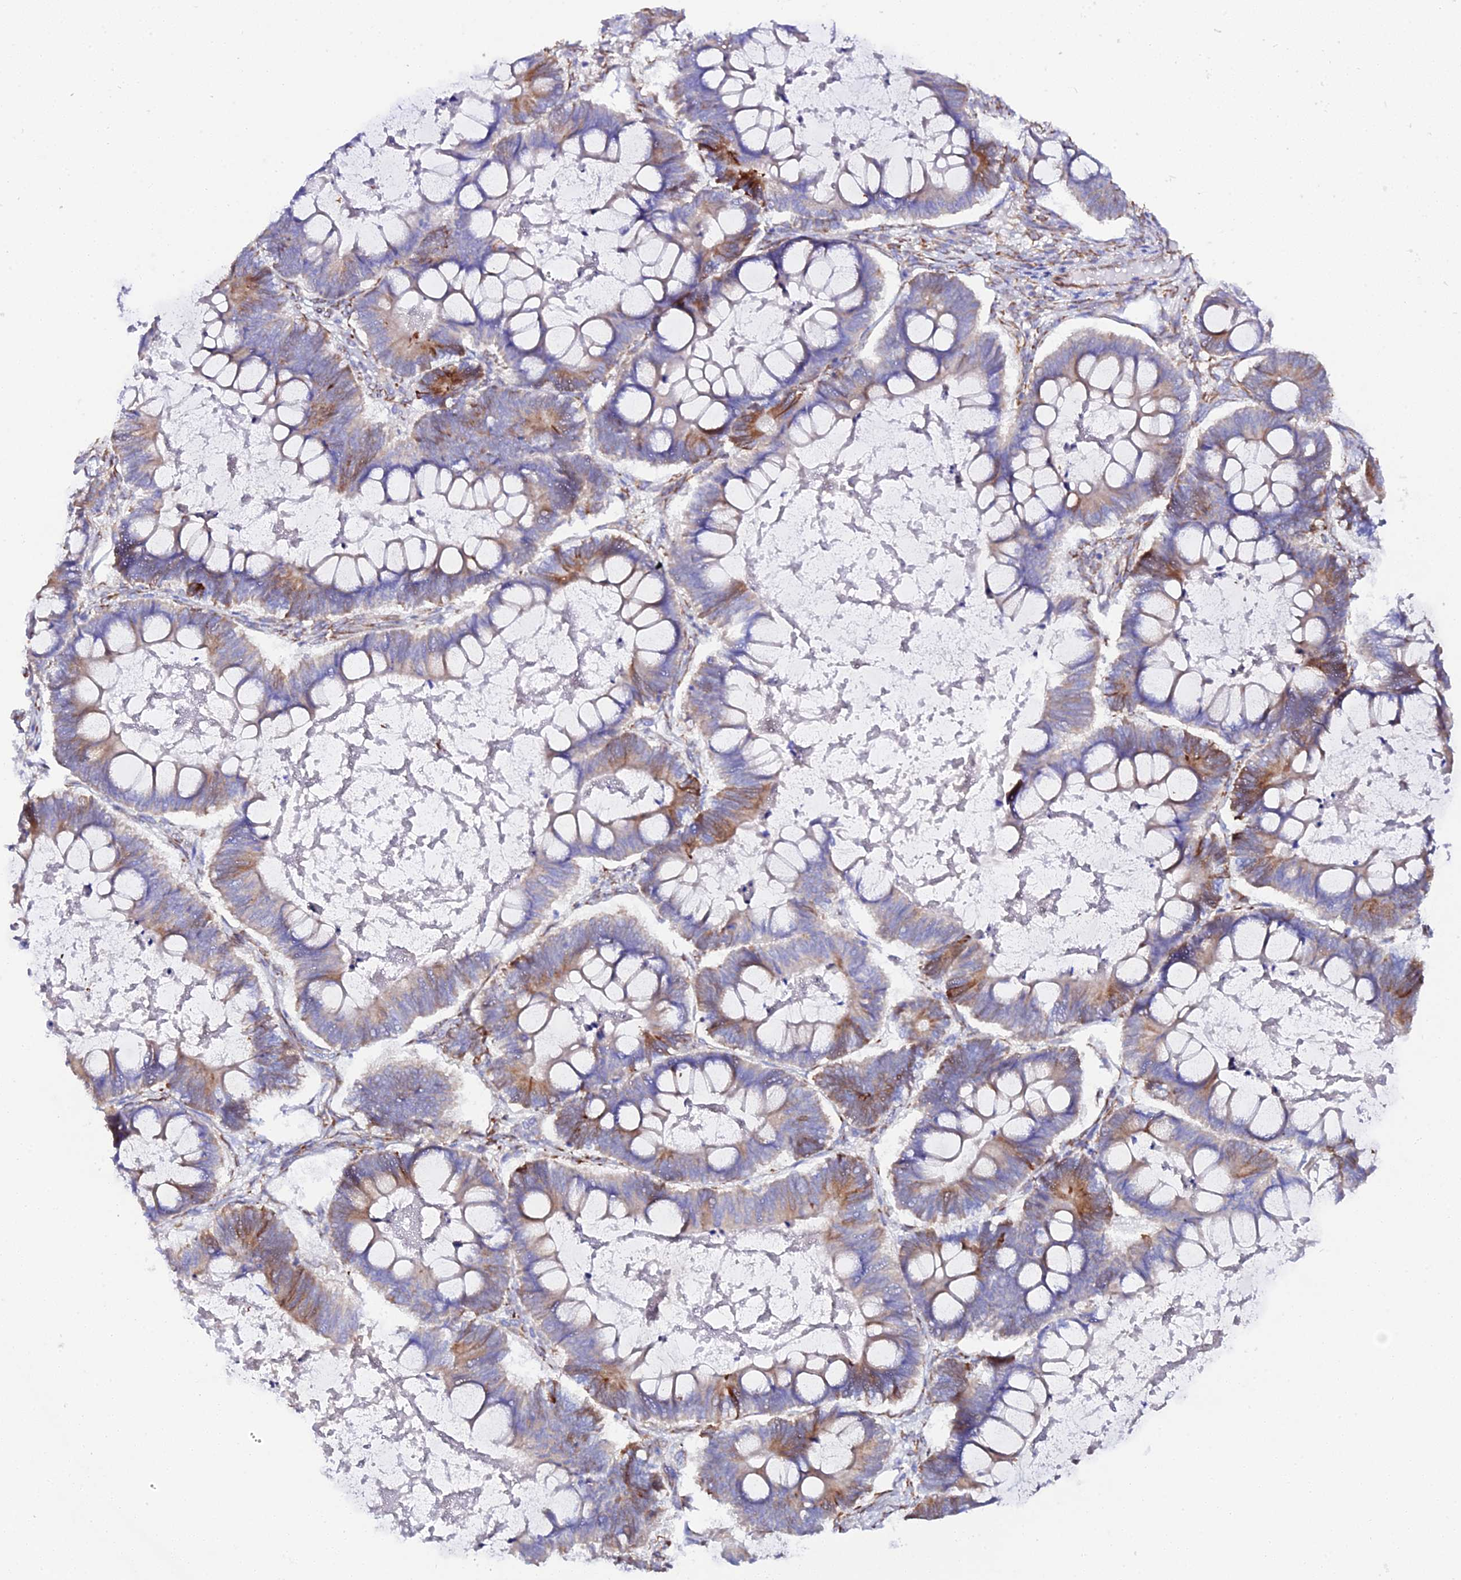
{"staining": {"intensity": "strong", "quantity": "25%-75%", "location": "cytoplasmic/membranous"}, "tissue": "ovarian cancer", "cell_type": "Tumor cells", "image_type": "cancer", "snomed": [{"axis": "morphology", "description": "Cystadenocarcinoma, mucinous, NOS"}, {"axis": "topography", "description": "Ovary"}], "caption": "IHC staining of ovarian cancer, which exhibits high levels of strong cytoplasmic/membranous expression in approximately 25%-75% of tumor cells indicating strong cytoplasmic/membranous protein positivity. The staining was performed using DAB (brown) for protein detection and nuclei were counterstained in hematoxylin (blue).", "gene": "CFAP45", "patient": {"sex": "female", "age": 61}}